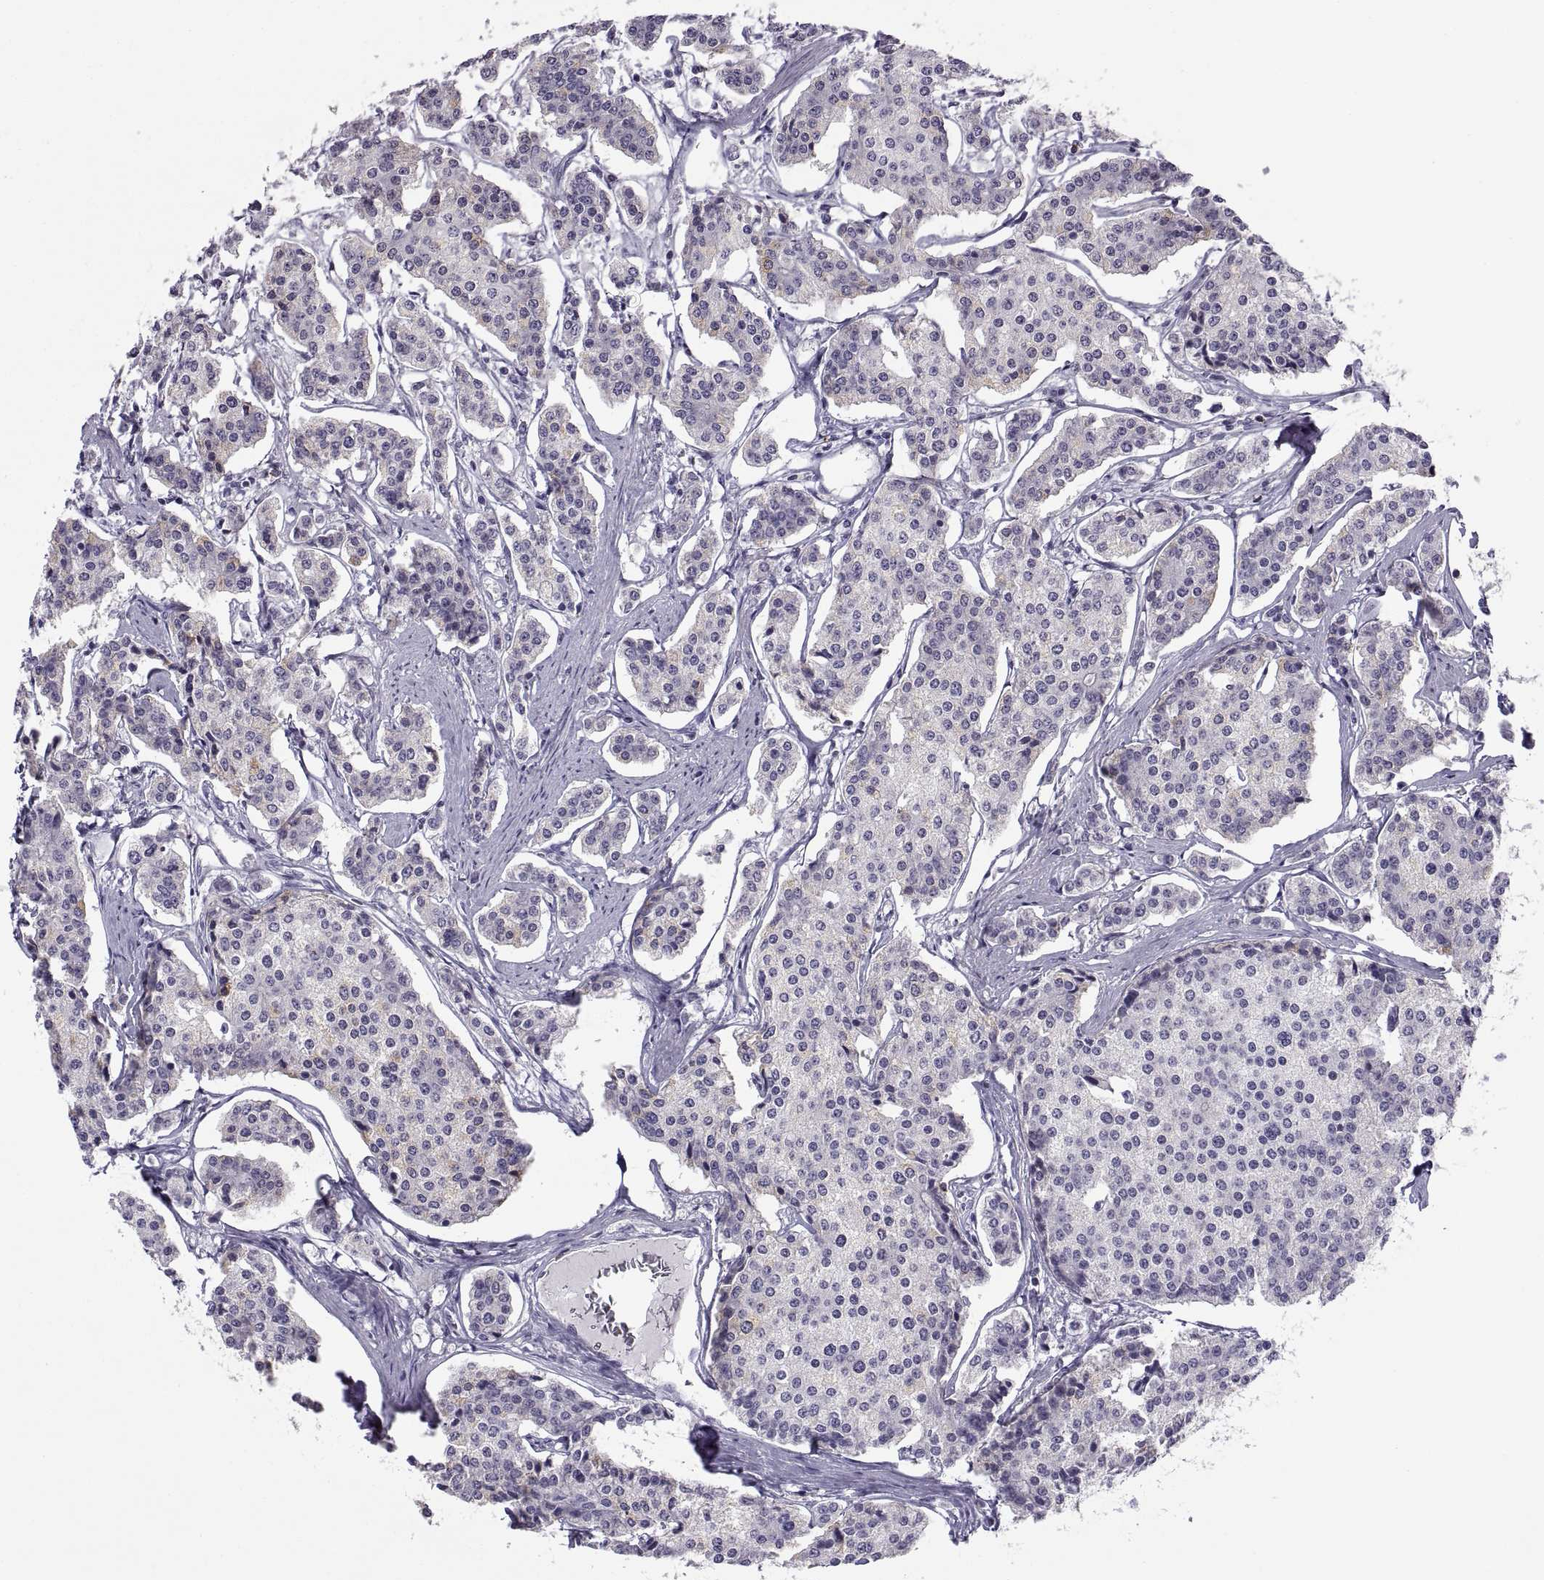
{"staining": {"intensity": "negative", "quantity": "none", "location": "none"}, "tissue": "carcinoid", "cell_type": "Tumor cells", "image_type": "cancer", "snomed": [{"axis": "morphology", "description": "Carcinoid, malignant, NOS"}, {"axis": "topography", "description": "Small intestine"}], "caption": "Micrograph shows no protein staining in tumor cells of carcinoid (malignant) tissue.", "gene": "TTC21A", "patient": {"sex": "female", "age": 65}}